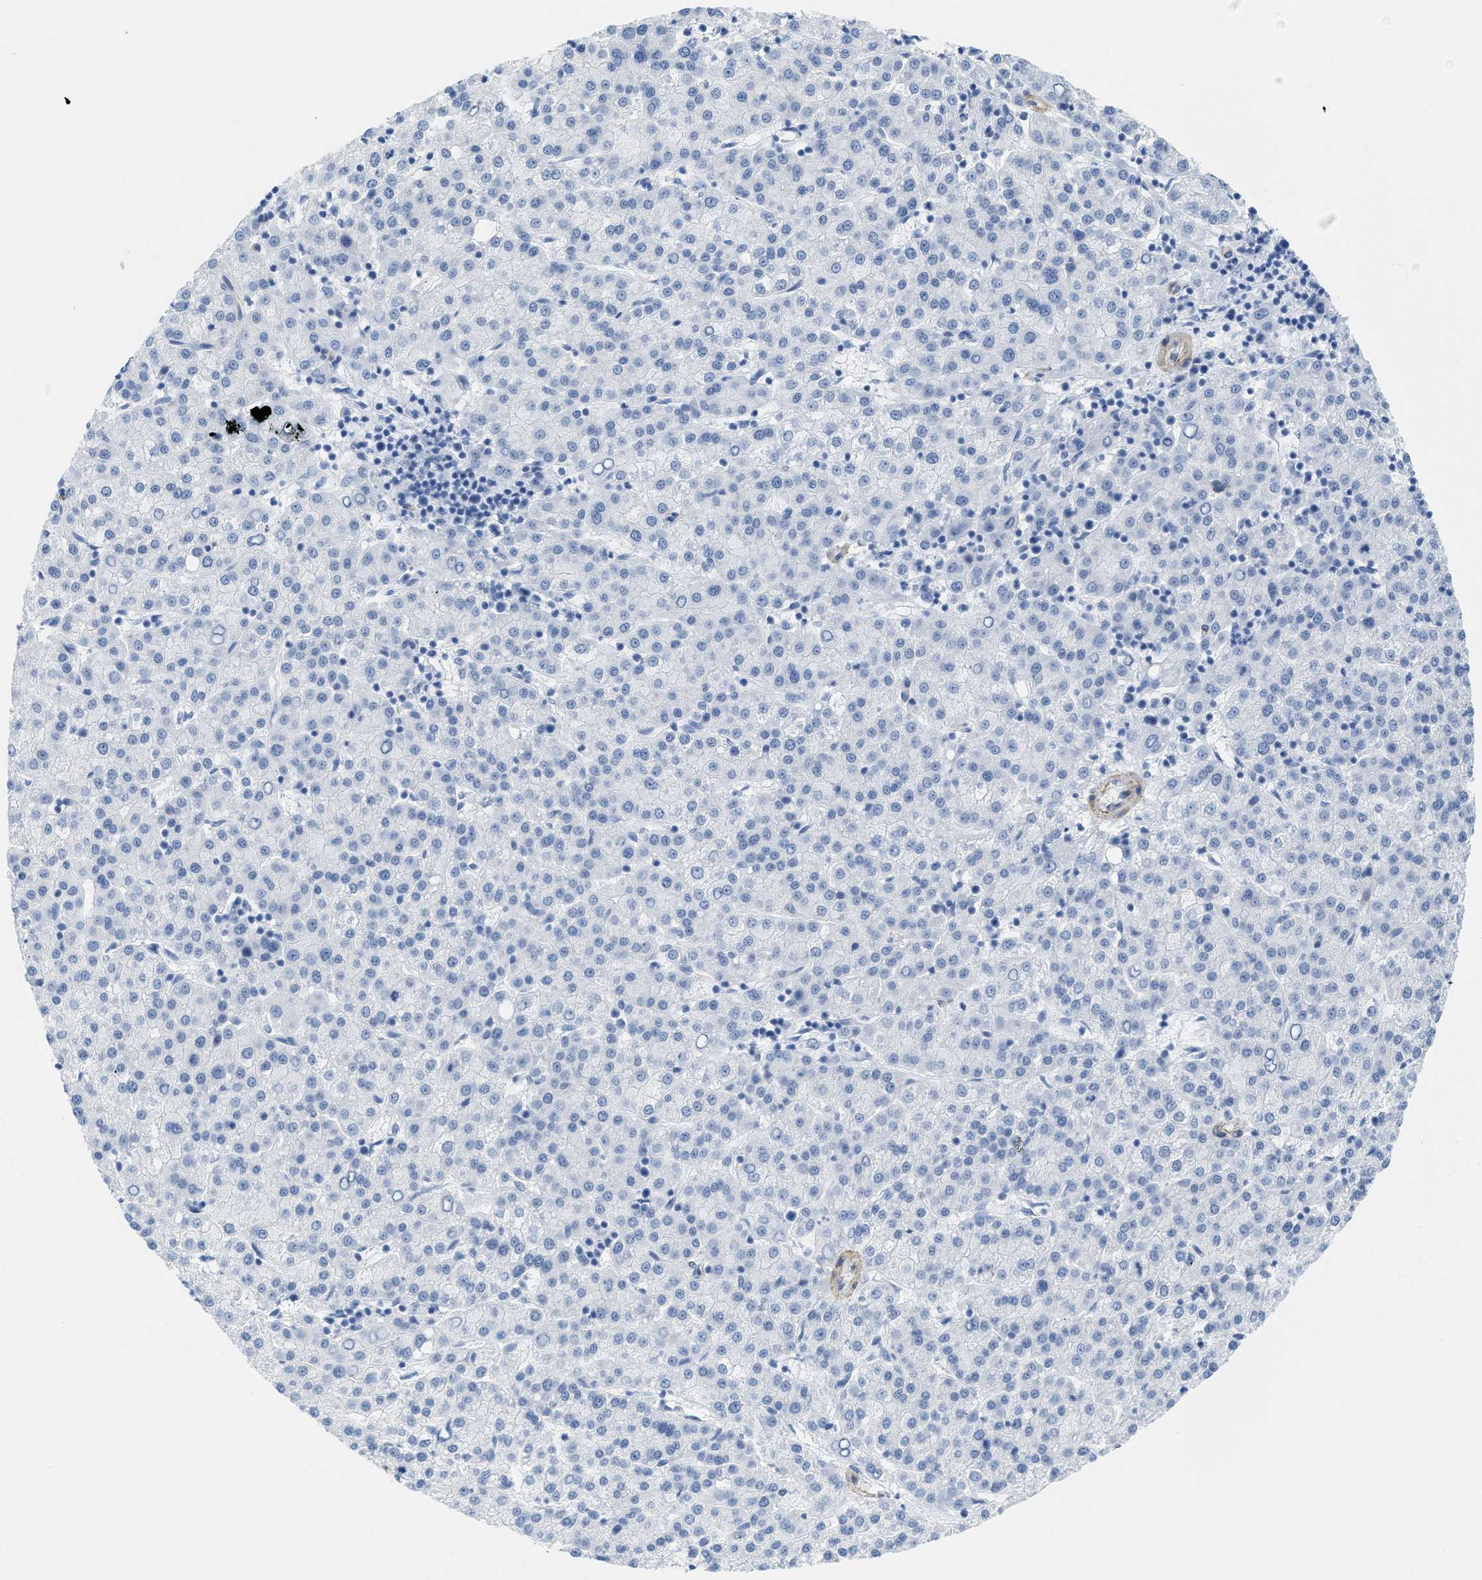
{"staining": {"intensity": "negative", "quantity": "none", "location": "none"}, "tissue": "liver cancer", "cell_type": "Tumor cells", "image_type": "cancer", "snomed": [{"axis": "morphology", "description": "Carcinoma, Hepatocellular, NOS"}, {"axis": "topography", "description": "Liver"}], "caption": "This is an IHC micrograph of liver cancer. There is no expression in tumor cells.", "gene": "TUB", "patient": {"sex": "female", "age": 58}}